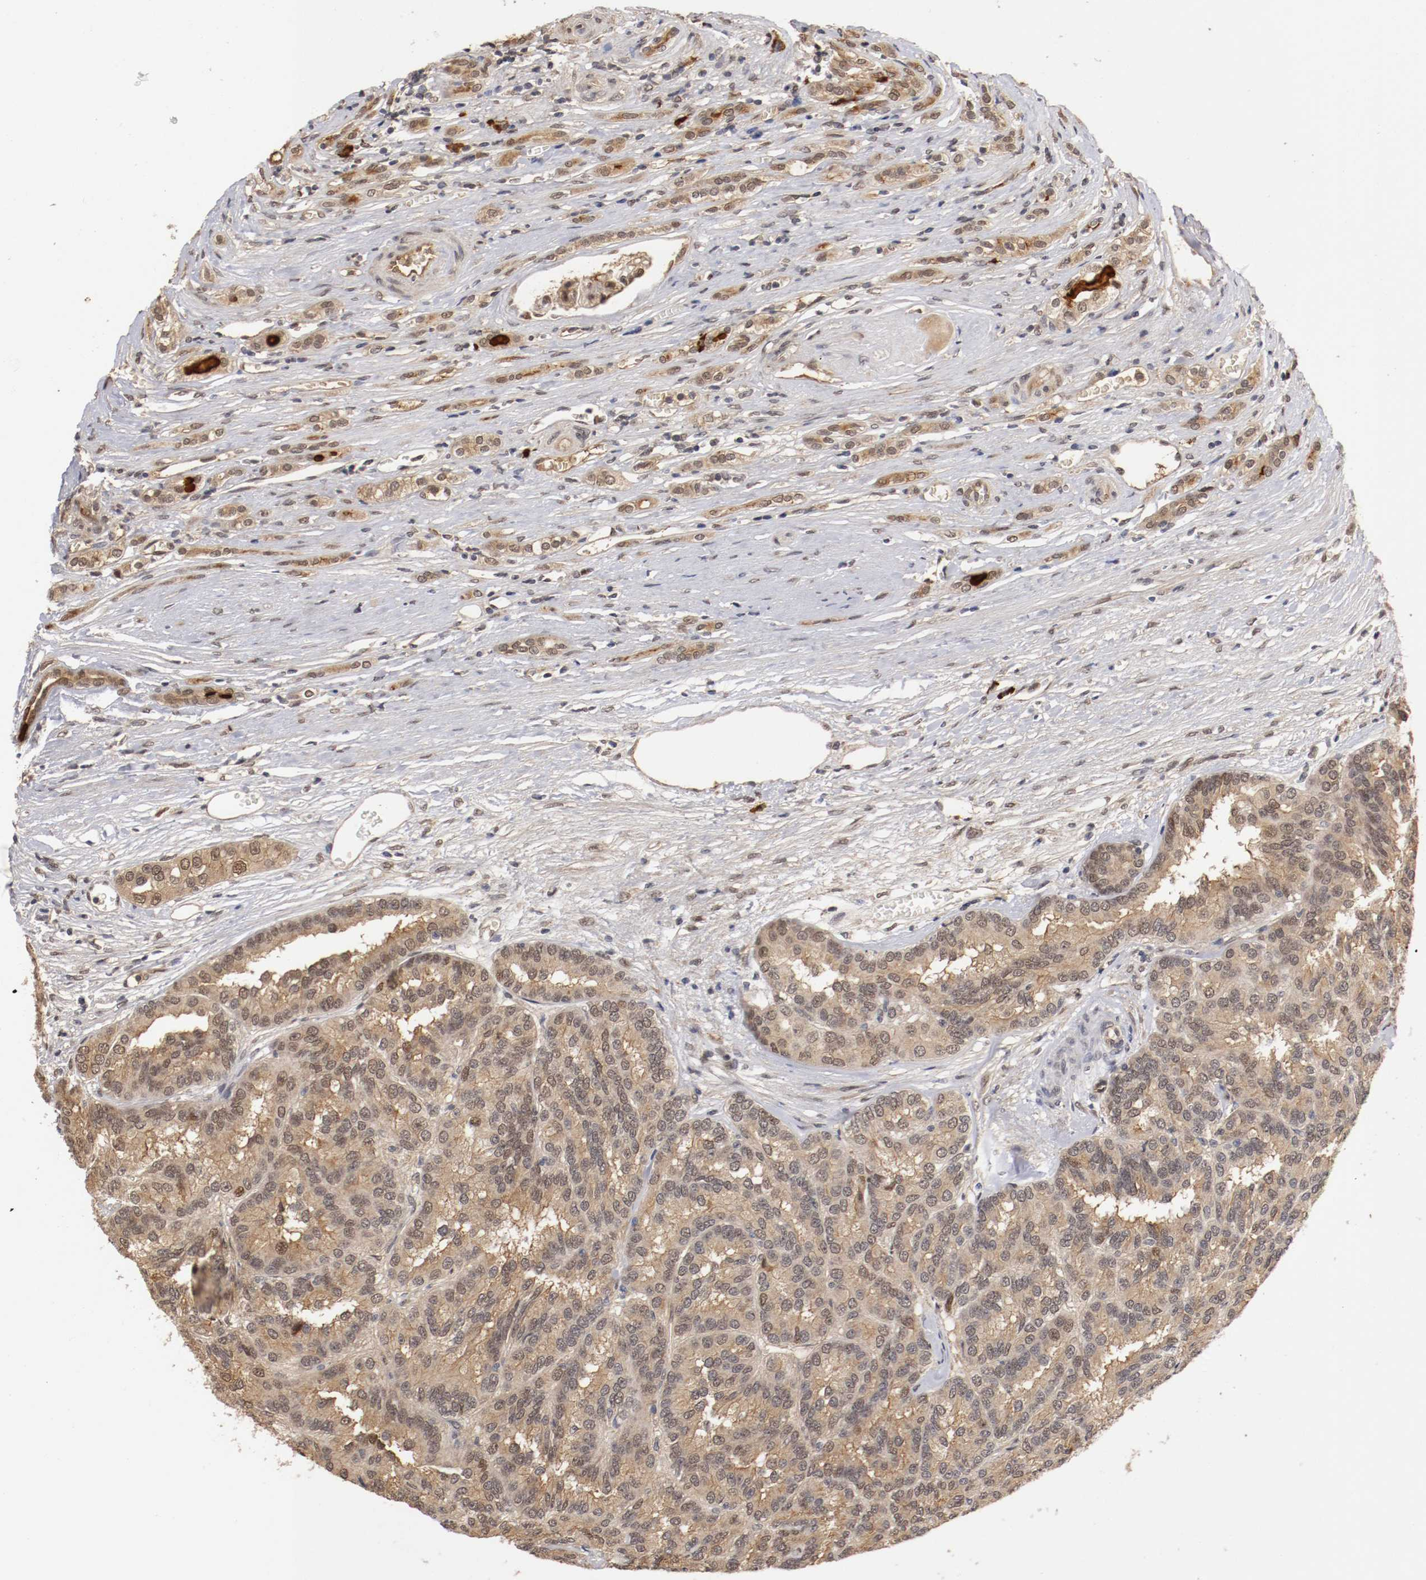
{"staining": {"intensity": "weak", "quantity": ">75%", "location": "cytoplasmic/membranous,nuclear"}, "tissue": "renal cancer", "cell_type": "Tumor cells", "image_type": "cancer", "snomed": [{"axis": "morphology", "description": "Adenocarcinoma, NOS"}, {"axis": "topography", "description": "Kidney"}], "caption": "IHC histopathology image of renal cancer (adenocarcinoma) stained for a protein (brown), which shows low levels of weak cytoplasmic/membranous and nuclear positivity in approximately >75% of tumor cells.", "gene": "DNMT3B", "patient": {"sex": "male", "age": 46}}